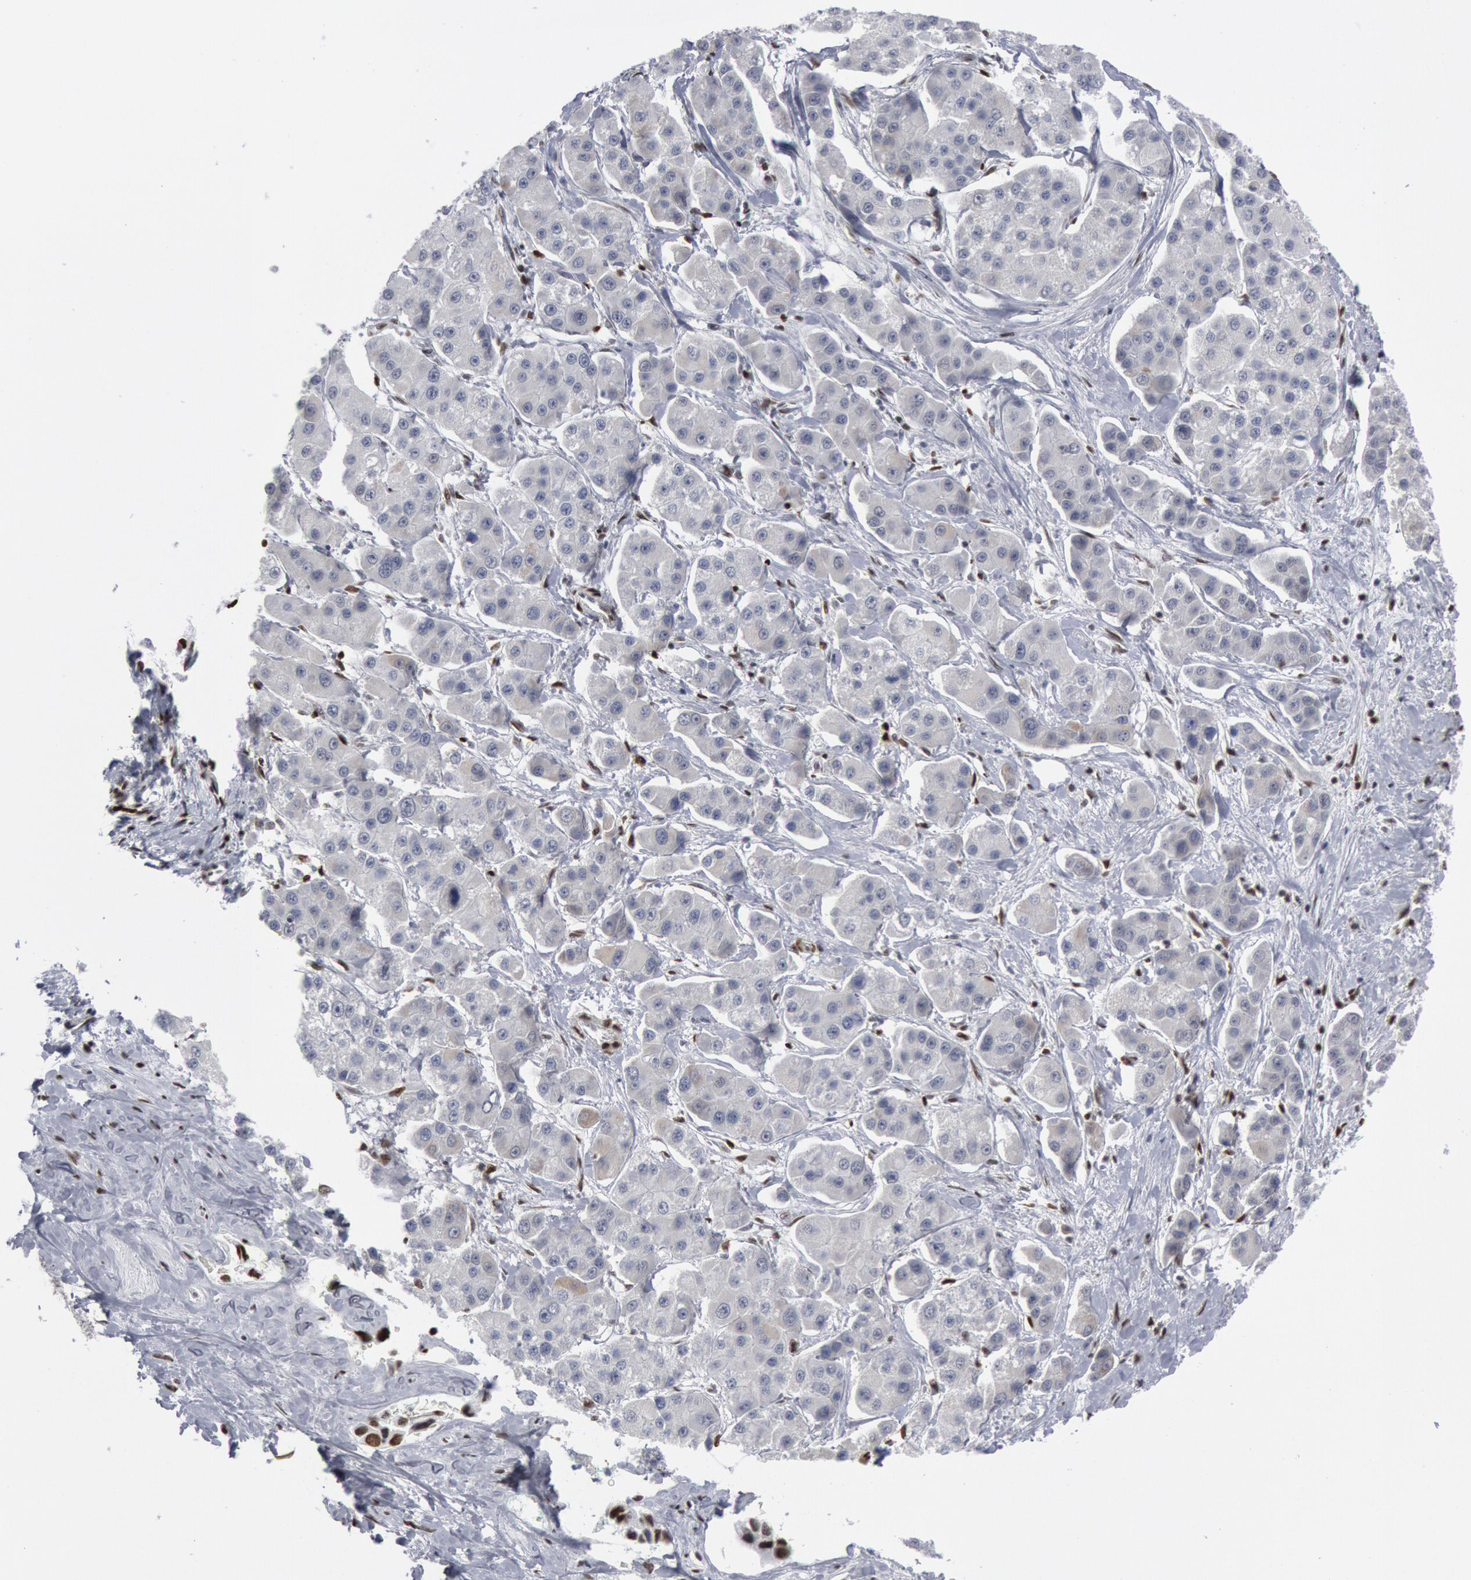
{"staining": {"intensity": "negative", "quantity": "none", "location": "none"}, "tissue": "liver cancer", "cell_type": "Tumor cells", "image_type": "cancer", "snomed": [{"axis": "morphology", "description": "Carcinoma, Hepatocellular, NOS"}, {"axis": "topography", "description": "Liver"}], "caption": "Human liver cancer (hepatocellular carcinoma) stained for a protein using IHC exhibits no positivity in tumor cells.", "gene": "MECP2", "patient": {"sex": "female", "age": 85}}